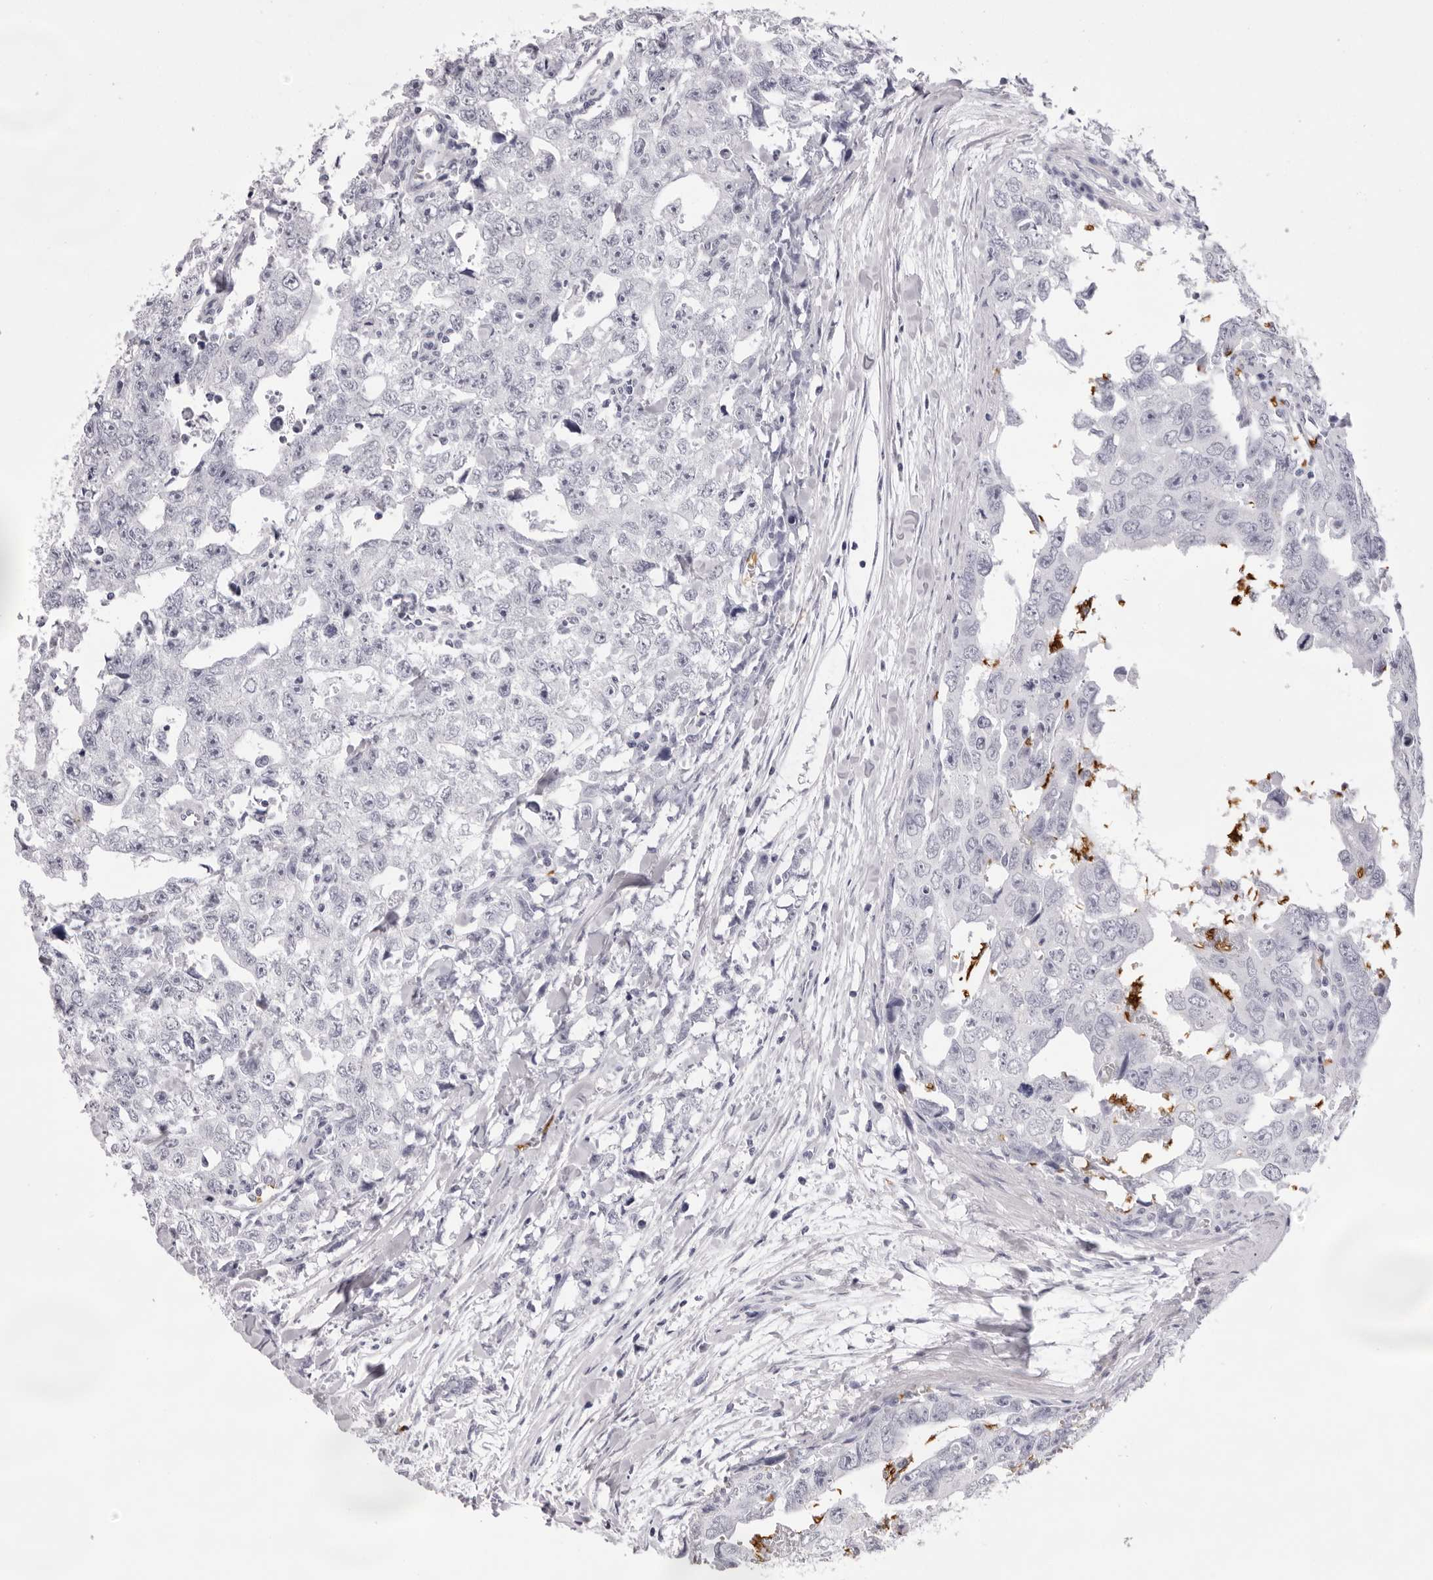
{"staining": {"intensity": "negative", "quantity": "none", "location": "none"}, "tissue": "testis cancer", "cell_type": "Tumor cells", "image_type": "cancer", "snomed": [{"axis": "morphology", "description": "Carcinoma, Embryonal, NOS"}, {"axis": "topography", "description": "Testis"}], "caption": "The image shows no significant positivity in tumor cells of embryonal carcinoma (testis). (Stains: DAB immunohistochemistry (IHC) with hematoxylin counter stain, Microscopy: brightfield microscopy at high magnification).", "gene": "SPTA1", "patient": {"sex": "male", "age": 28}}